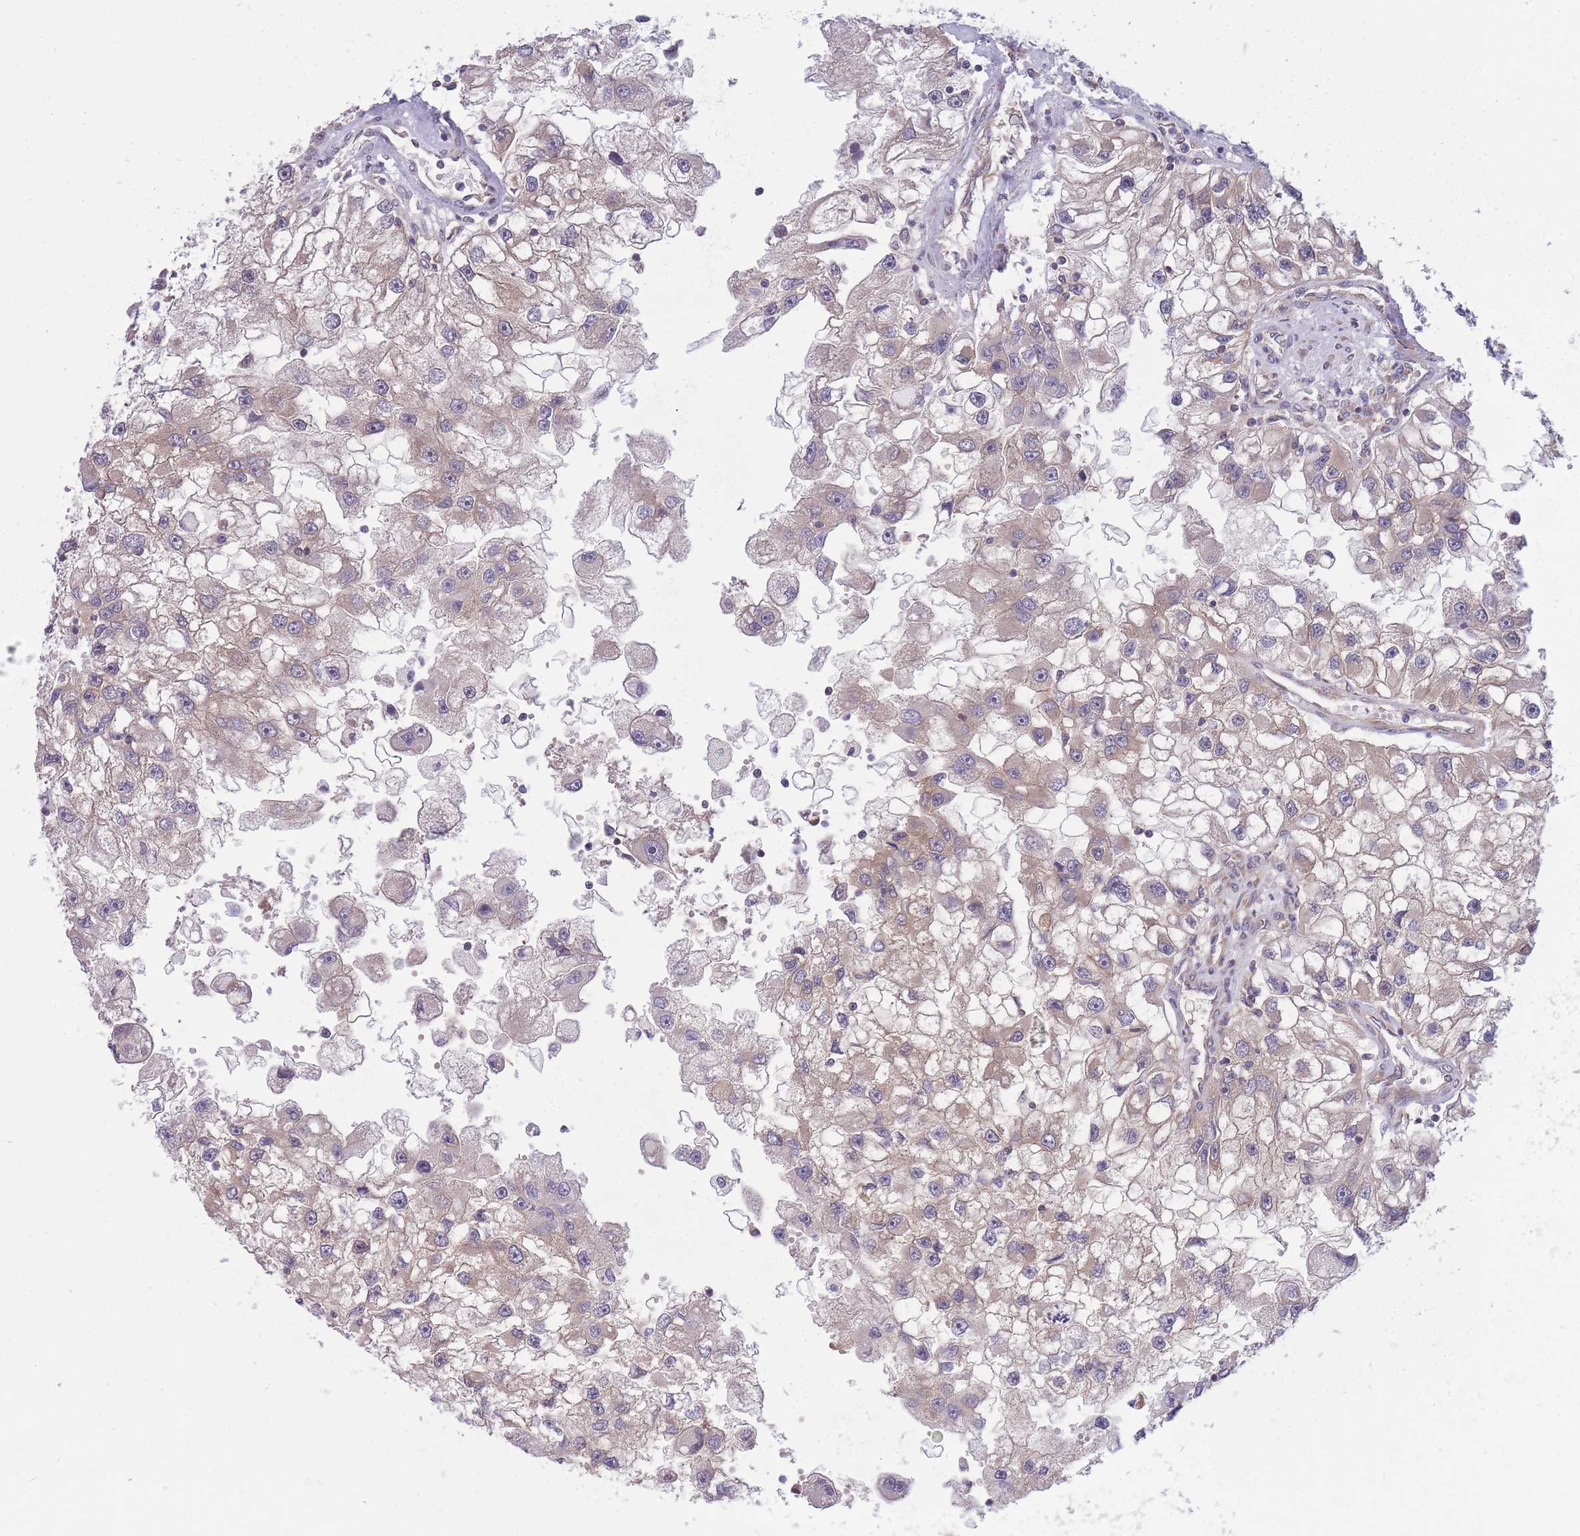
{"staining": {"intensity": "weak", "quantity": "<25%", "location": "cytoplasmic/membranous"}, "tissue": "renal cancer", "cell_type": "Tumor cells", "image_type": "cancer", "snomed": [{"axis": "morphology", "description": "Adenocarcinoma, NOS"}, {"axis": "topography", "description": "Kidney"}], "caption": "Human renal adenocarcinoma stained for a protein using immunohistochemistry exhibits no staining in tumor cells.", "gene": "PFDN6", "patient": {"sex": "male", "age": 63}}